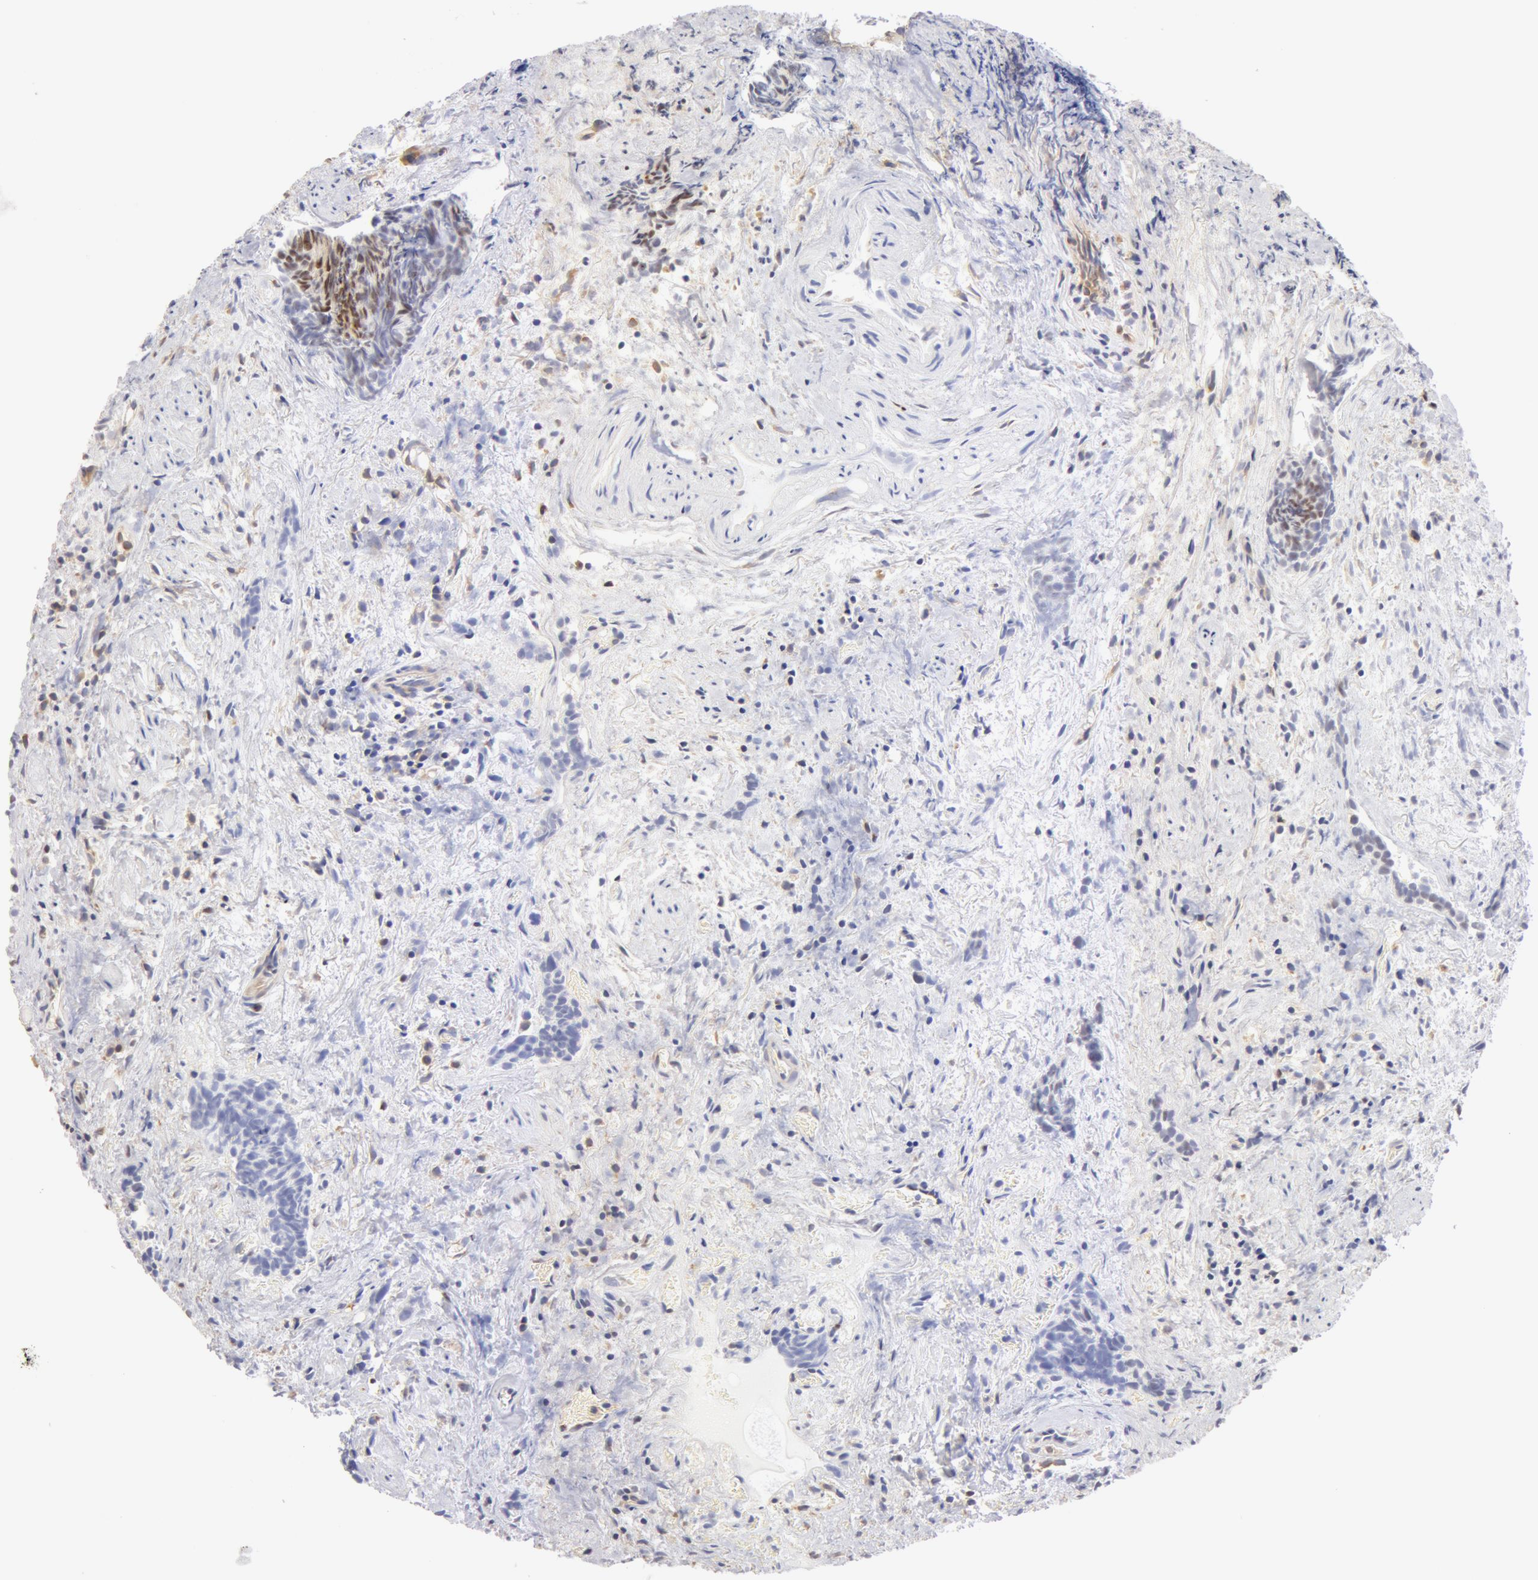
{"staining": {"intensity": "moderate", "quantity": ">75%", "location": "cytoplasmic/membranous"}, "tissue": "urothelial cancer", "cell_type": "Tumor cells", "image_type": "cancer", "snomed": [{"axis": "morphology", "description": "Urothelial carcinoma, High grade"}, {"axis": "topography", "description": "Urinary bladder"}], "caption": "A brown stain highlights moderate cytoplasmic/membranous positivity of a protein in human urothelial carcinoma (high-grade) tumor cells.", "gene": "DDX3Y", "patient": {"sex": "female", "age": 78}}